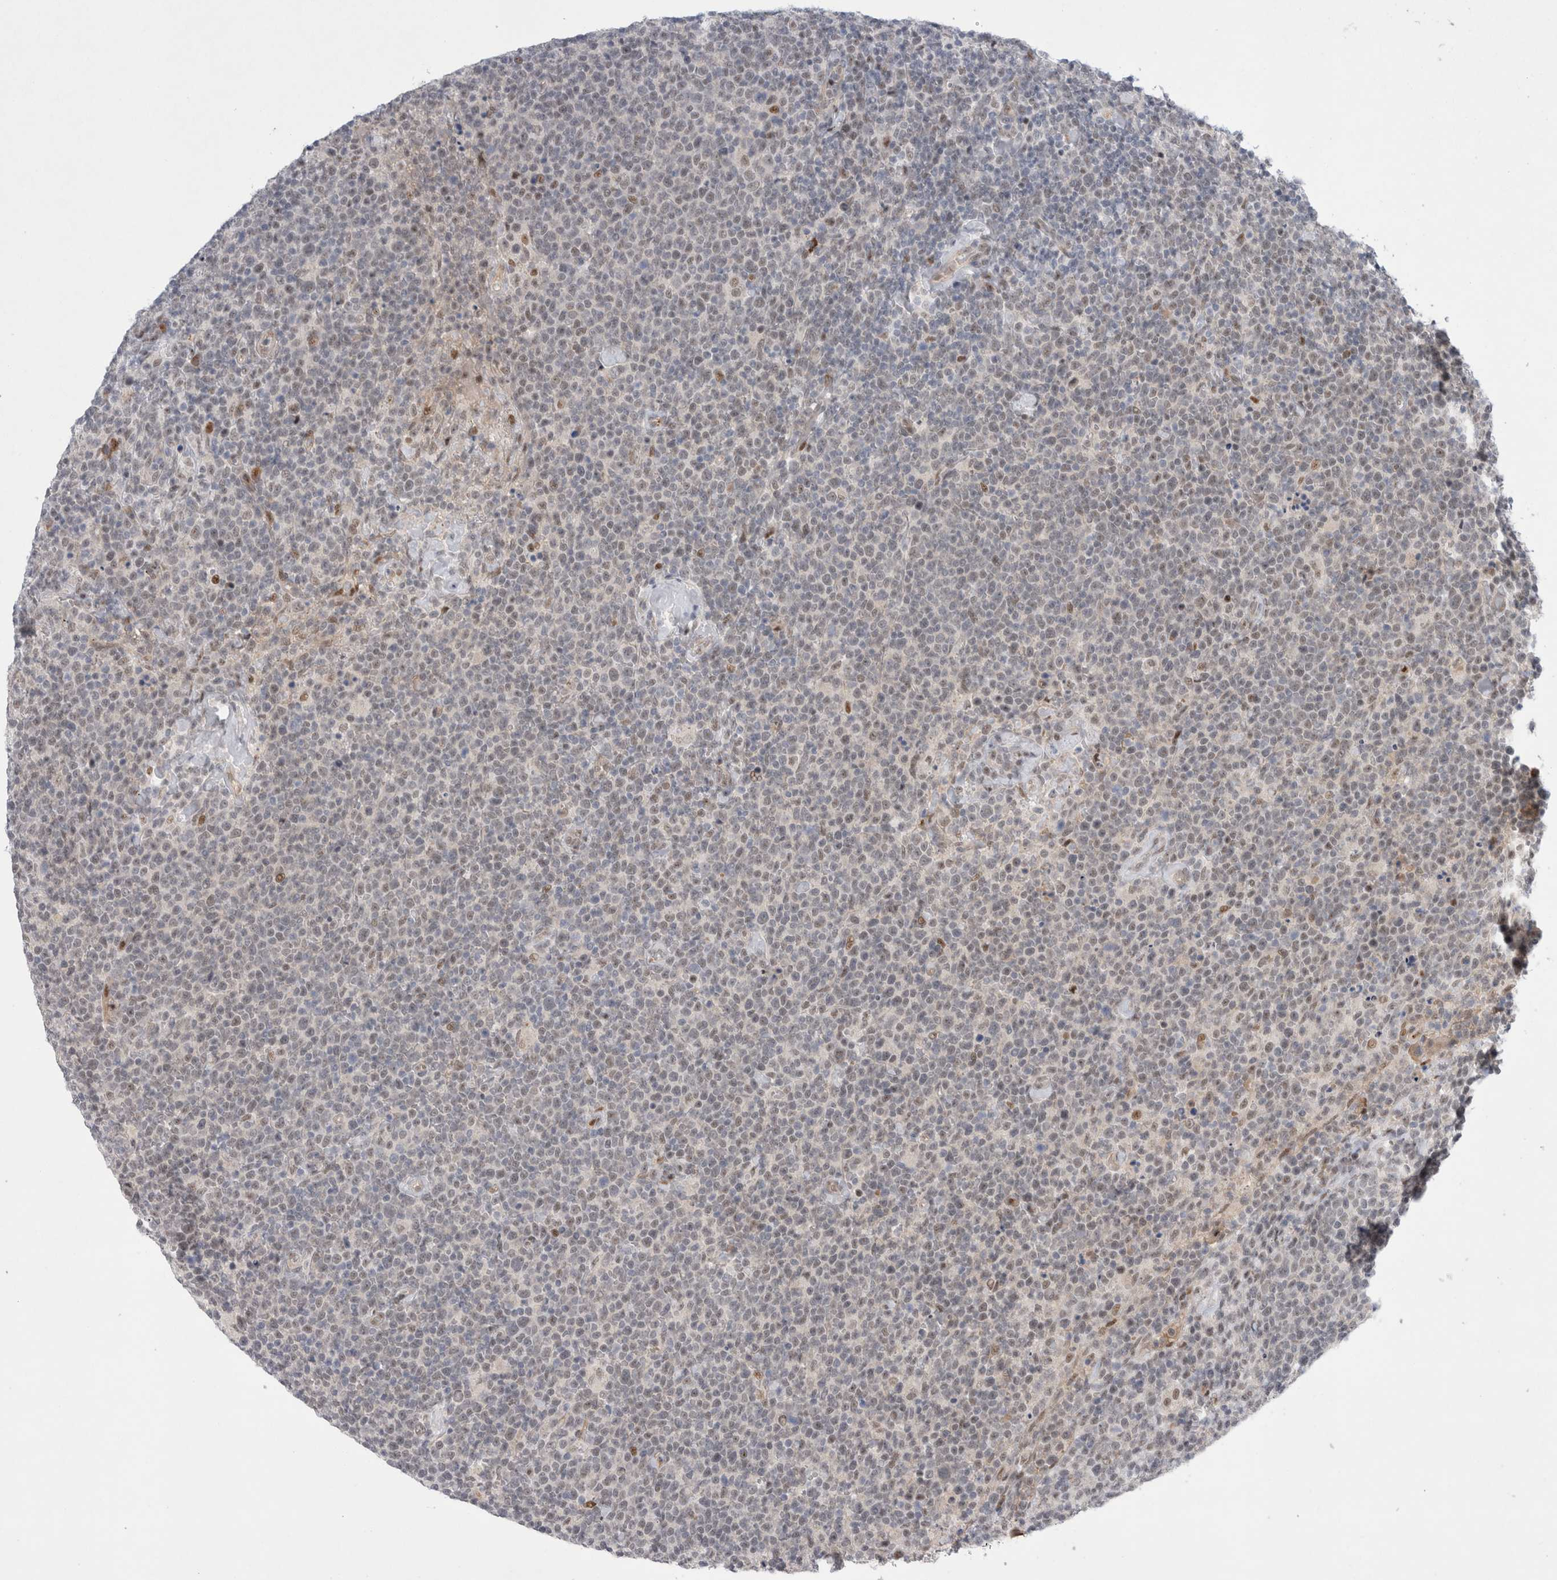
{"staining": {"intensity": "negative", "quantity": "none", "location": "none"}, "tissue": "lymphoma", "cell_type": "Tumor cells", "image_type": "cancer", "snomed": [{"axis": "morphology", "description": "Malignant lymphoma, non-Hodgkin's type, High grade"}, {"axis": "topography", "description": "Lymph node"}], "caption": "Immunohistochemistry histopathology image of neoplastic tissue: lymphoma stained with DAB exhibits no significant protein expression in tumor cells.", "gene": "WIPF2", "patient": {"sex": "male", "age": 61}}